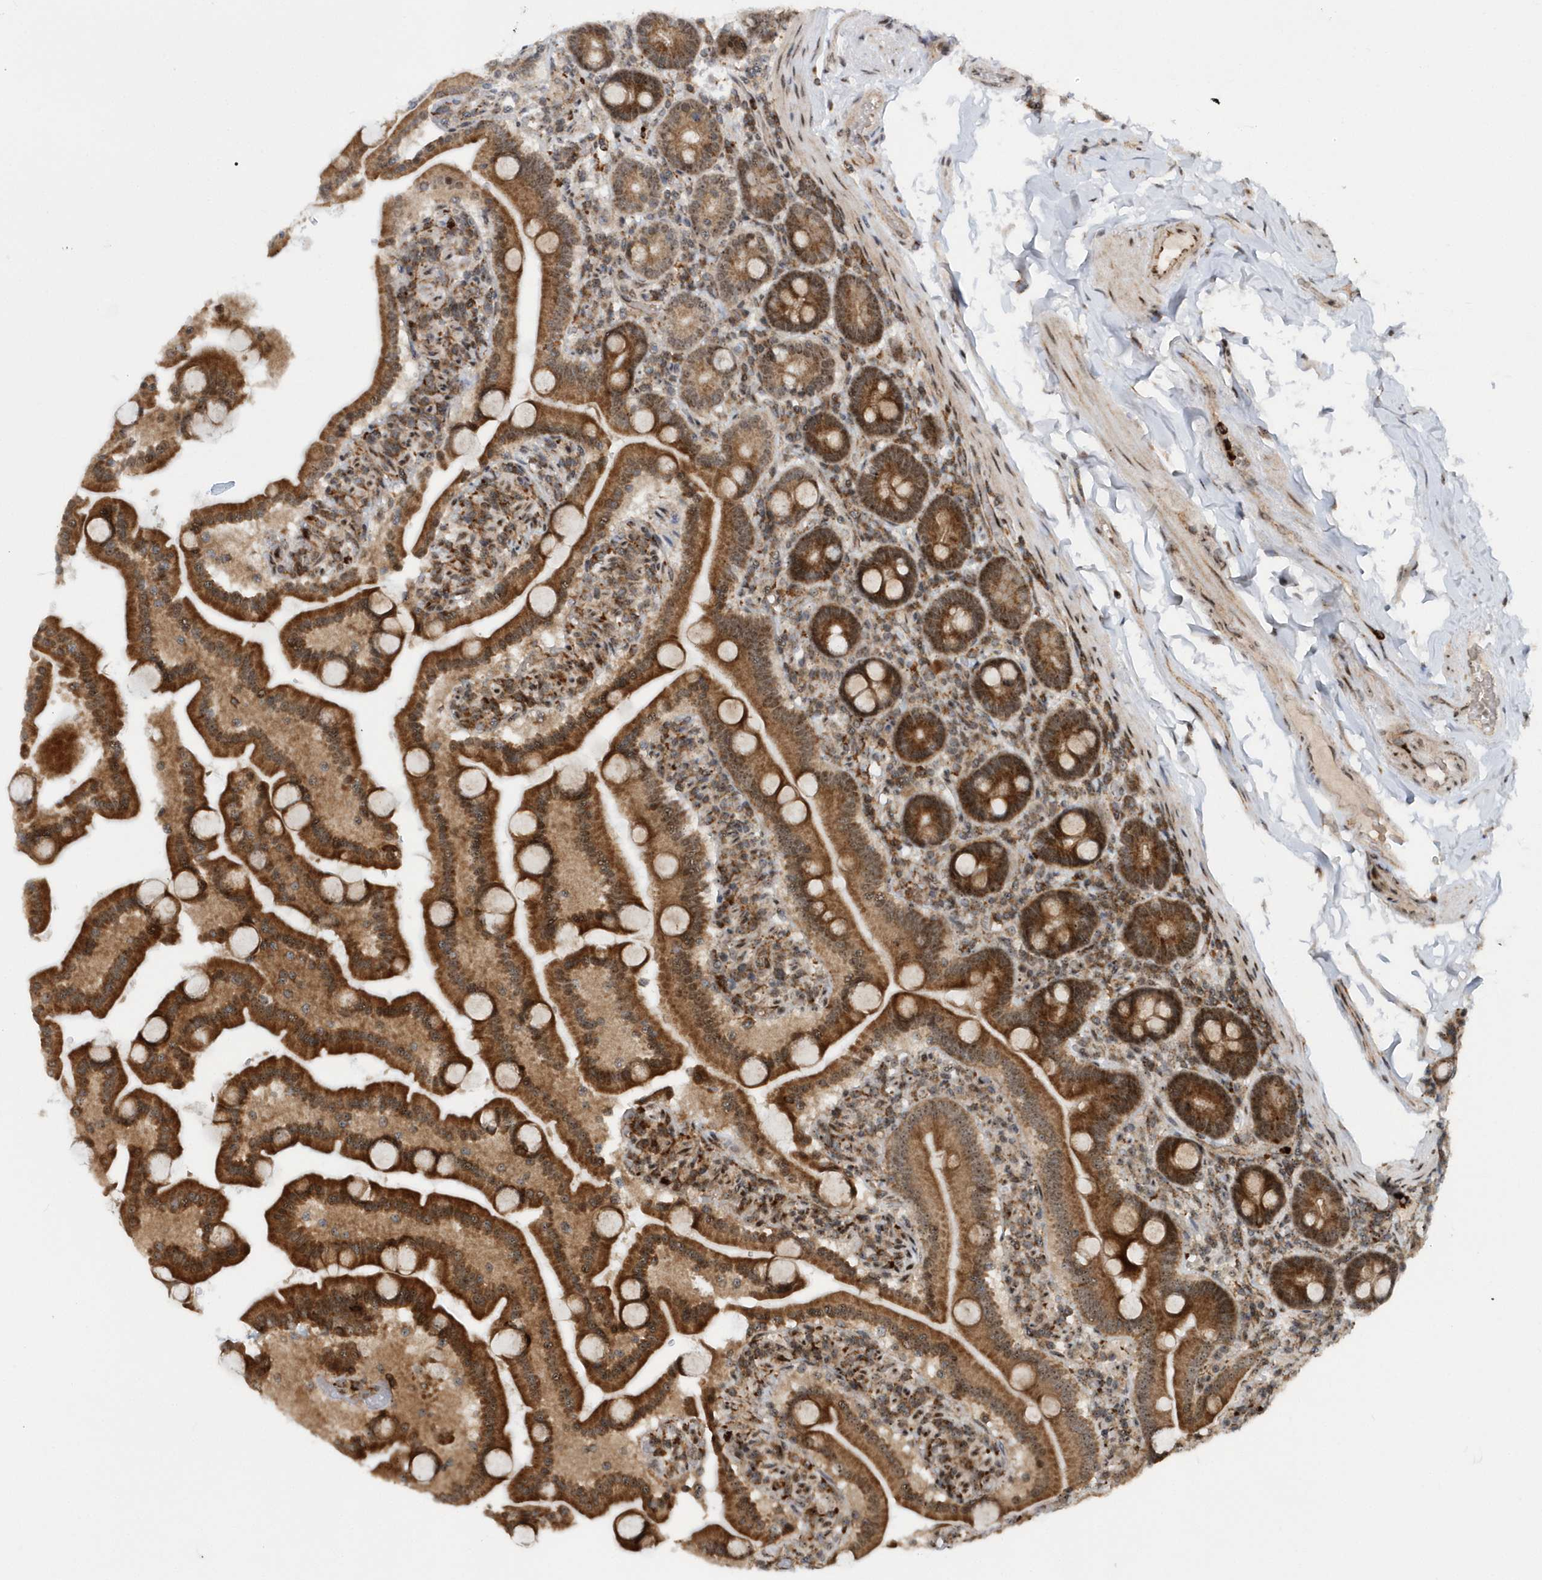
{"staining": {"intensity": "strong", "quantity": ">75%", "location": "cytoplasmic/membranous,nuclear"}, "tissue": "duodenum", "cell_type": "Glandular cells", "image_type": "normal", "snomed": [{"axis": "morphology", "description": "Normal tissue, NOS"}, {"axis": "topography", "description": "Duodenum"}], "caption": "Benign duodenum demonstrates strong cytoplasmic/membranous,nuclear expression in about >75% of glandular cells, visualized by immunohistochemistry.", "gene": "SOWAHB", "patient": {"sex": "male", "age": 55}}